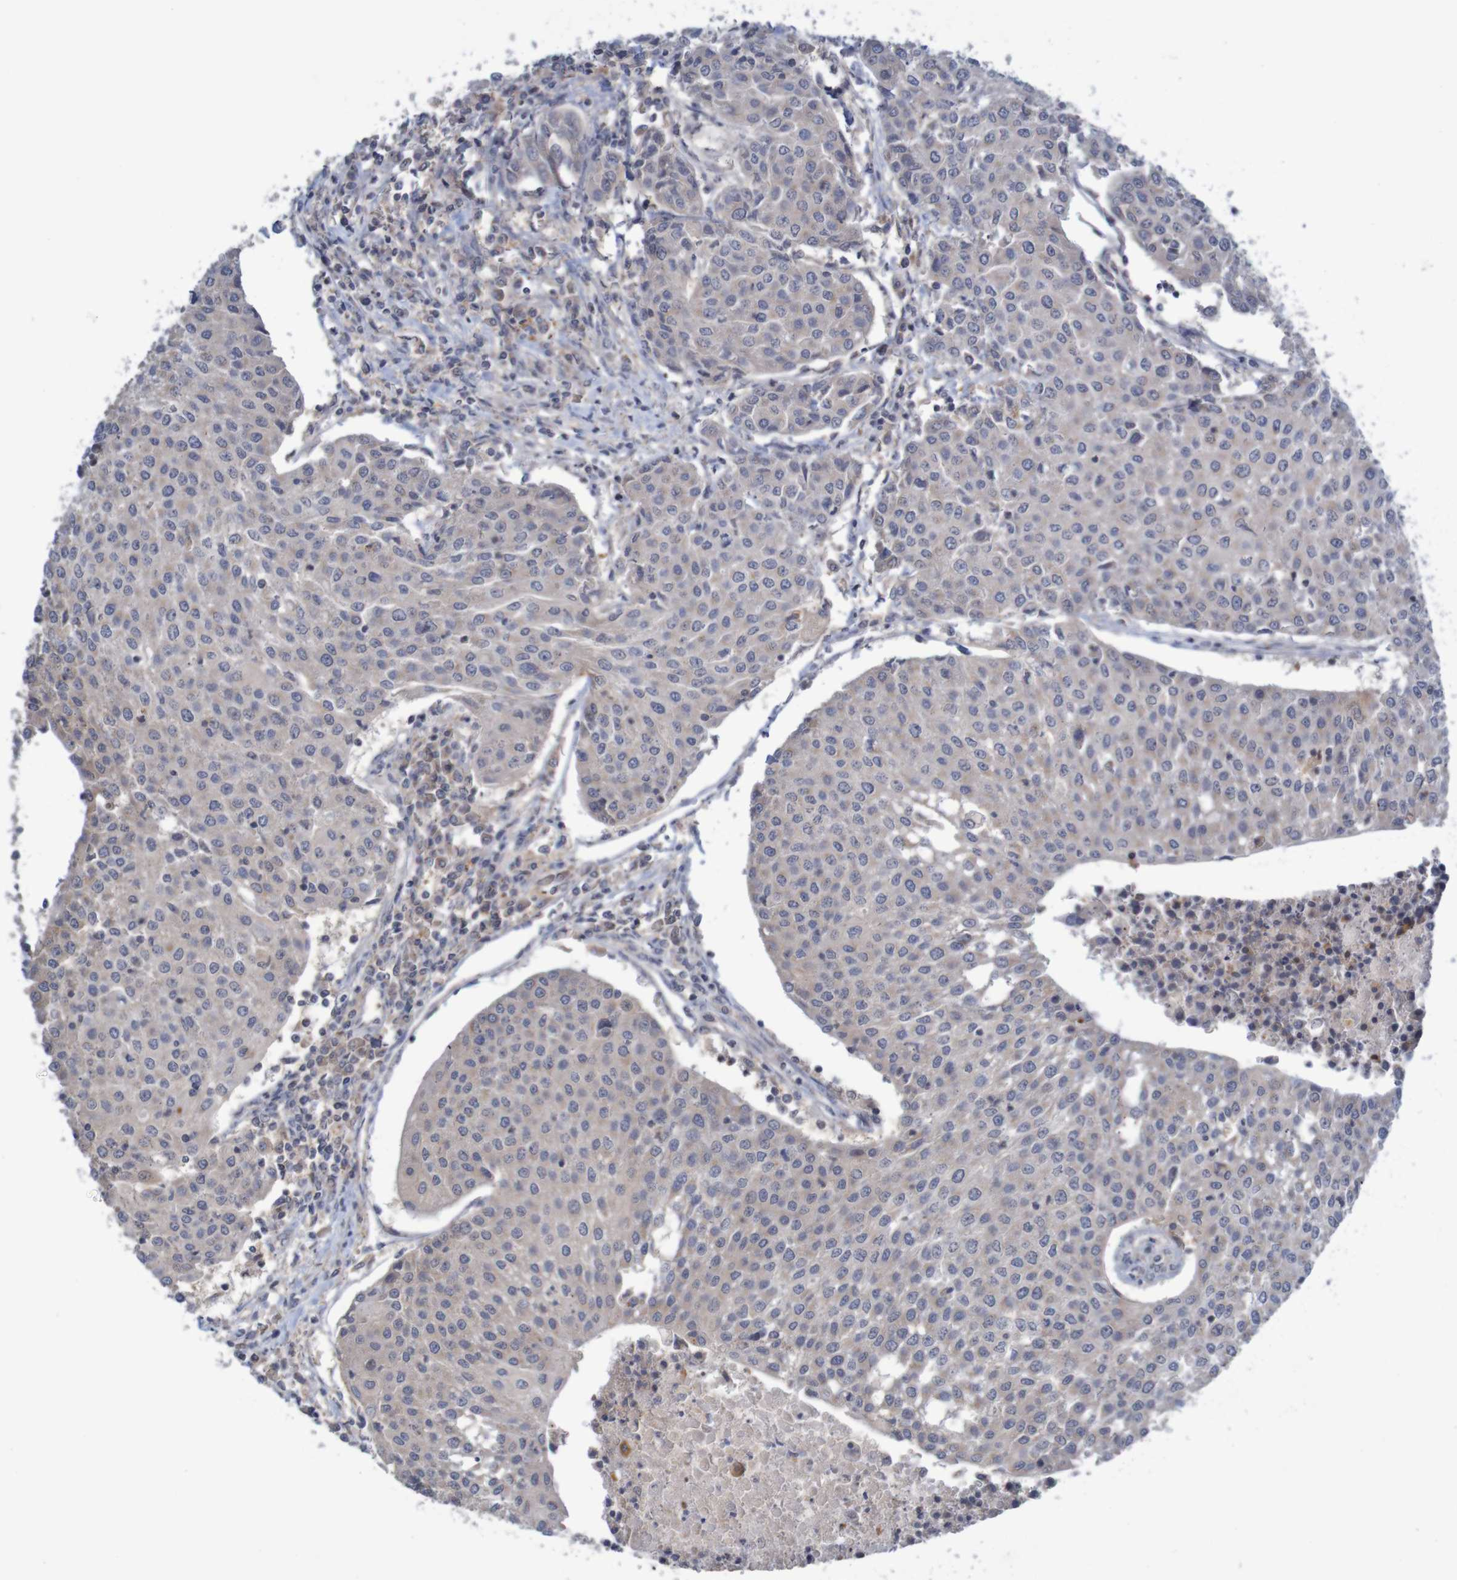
{"staining": {"intensity": "negative", "quantity": "none", "location": "none"}, "tissue": "urothelial cancer", "cell_type": "Tumor cells", "image_type": "cancer", "snomed": [{"axis": "morphology", "description": "Urothelial carcinoma, High grade"}, {"axis": "topography", "description": "Urinary bladder"}], "caption": "Protein analysis of urothelial cancer demonstrates no significant staining in tumor cells.", "gene": "ANKK1", "patient": {"sex": "female", "age": 85}}